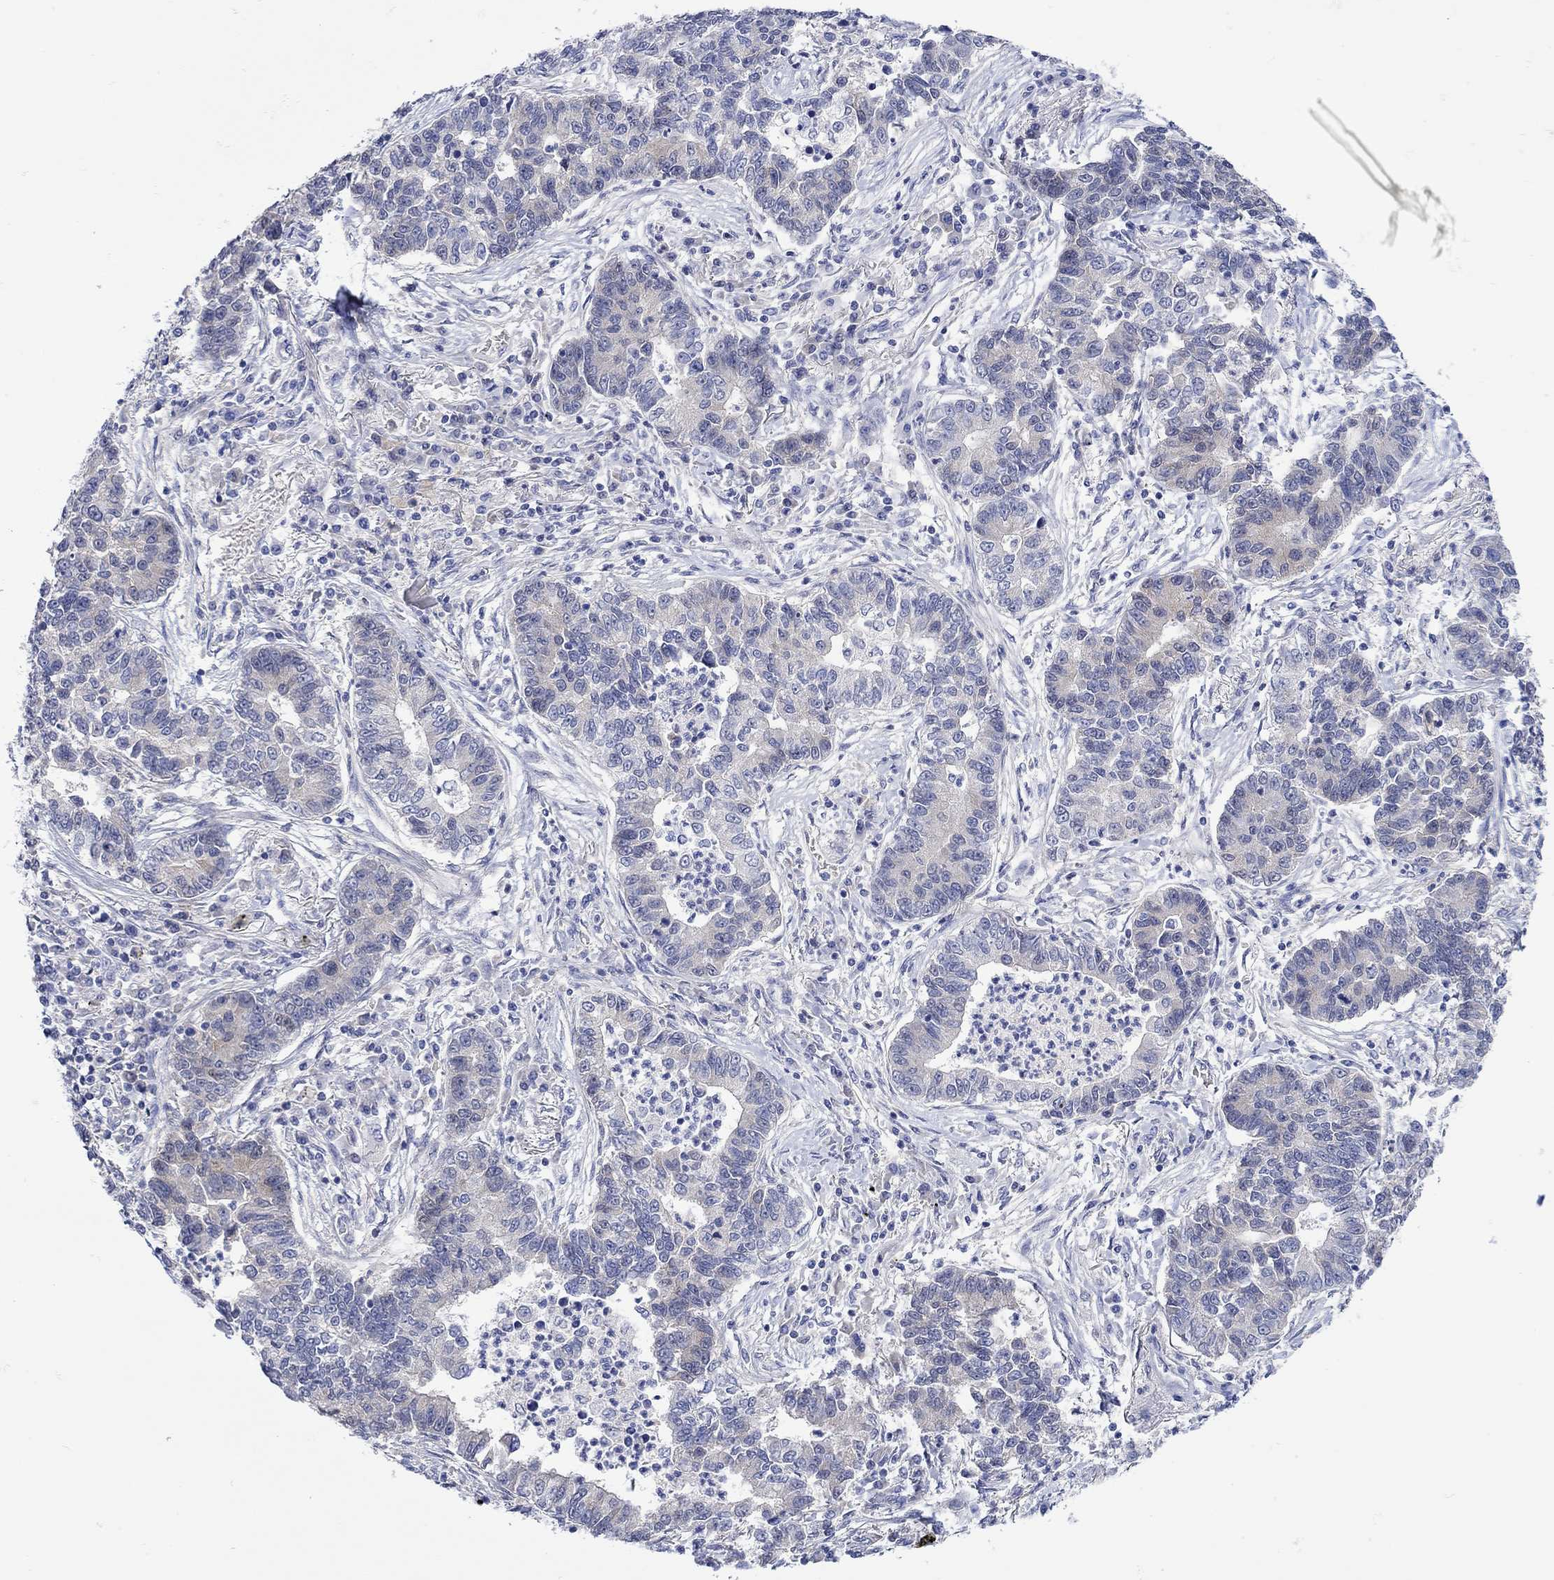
{"staining": {"intensity": "negative", "quantity": "none", "location": "none"}, "tissue": "lung cancer", "cell_type": "Tumor cells", "image_type": "cancer", "snomed": [{"axis": "morphology", "description": "Adenocarcinoma, NOS"}, {"axis": "topography", "description": "Lung"}], "caption": "Tumor cells show no significant staining in lung adenocarcinoma.", "gene": "MSI1", "patient": {"sex": "female", "age": 57}}